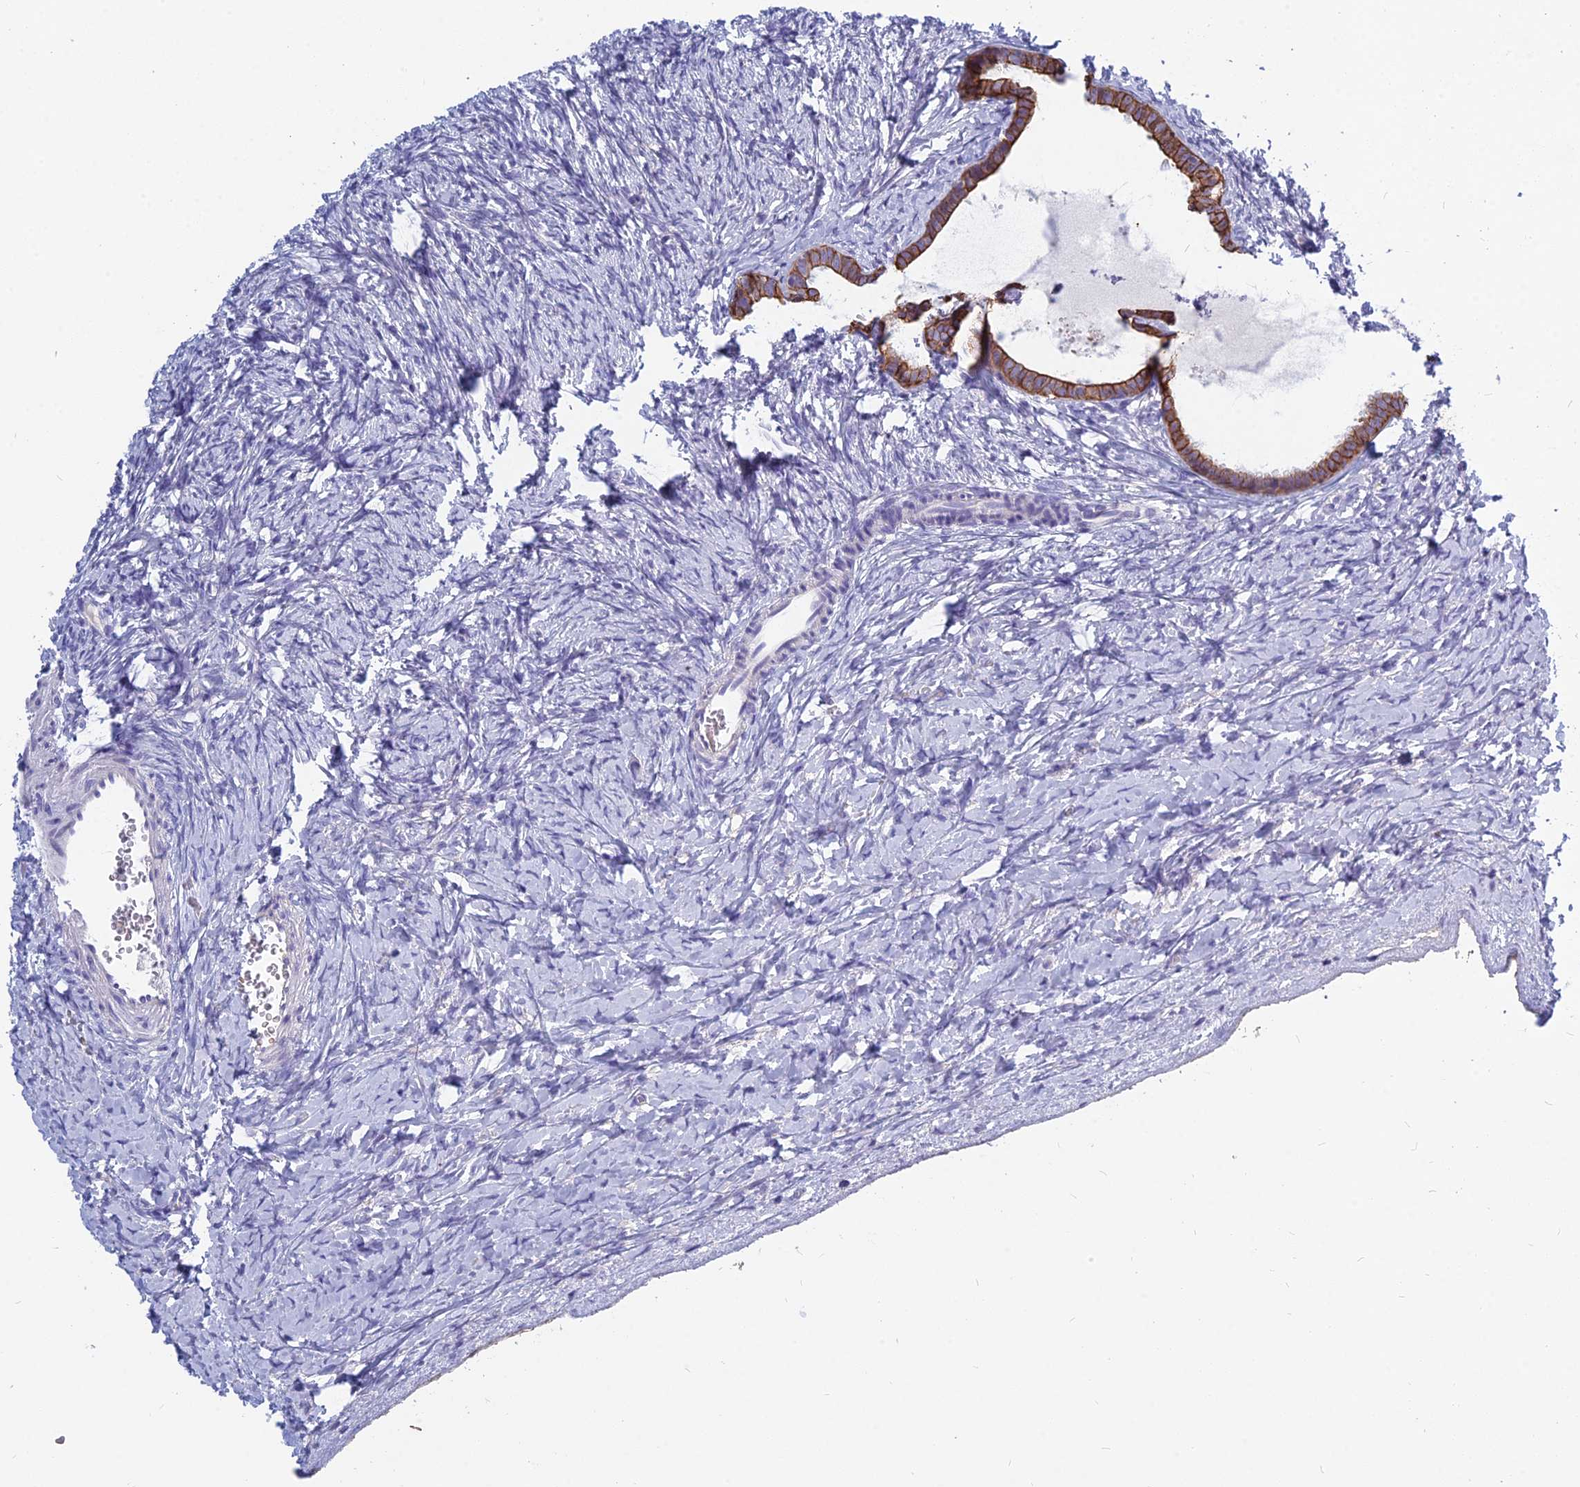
{"staining": {"intensity": "negative", "quantity": "none", "location": "none"}, "tissue": "ovary", "cell_type": "Follicle cells", "image_type": "normal", "snomed": [{"axis": "morphology", "description": "Normal tissue, NOS"}, {"axis": "morphology", "description": "Developmental malformation"}, {"axis": "topography", "description": "Ovary"}], "caption": "The micrograph reveals no staining of follicle cells in normal ovary. (Immunohistochemistry, brightfield microscopy, high magnification).", "gene": "RBM41", "patient": {"sex": "female", "age": 39}}